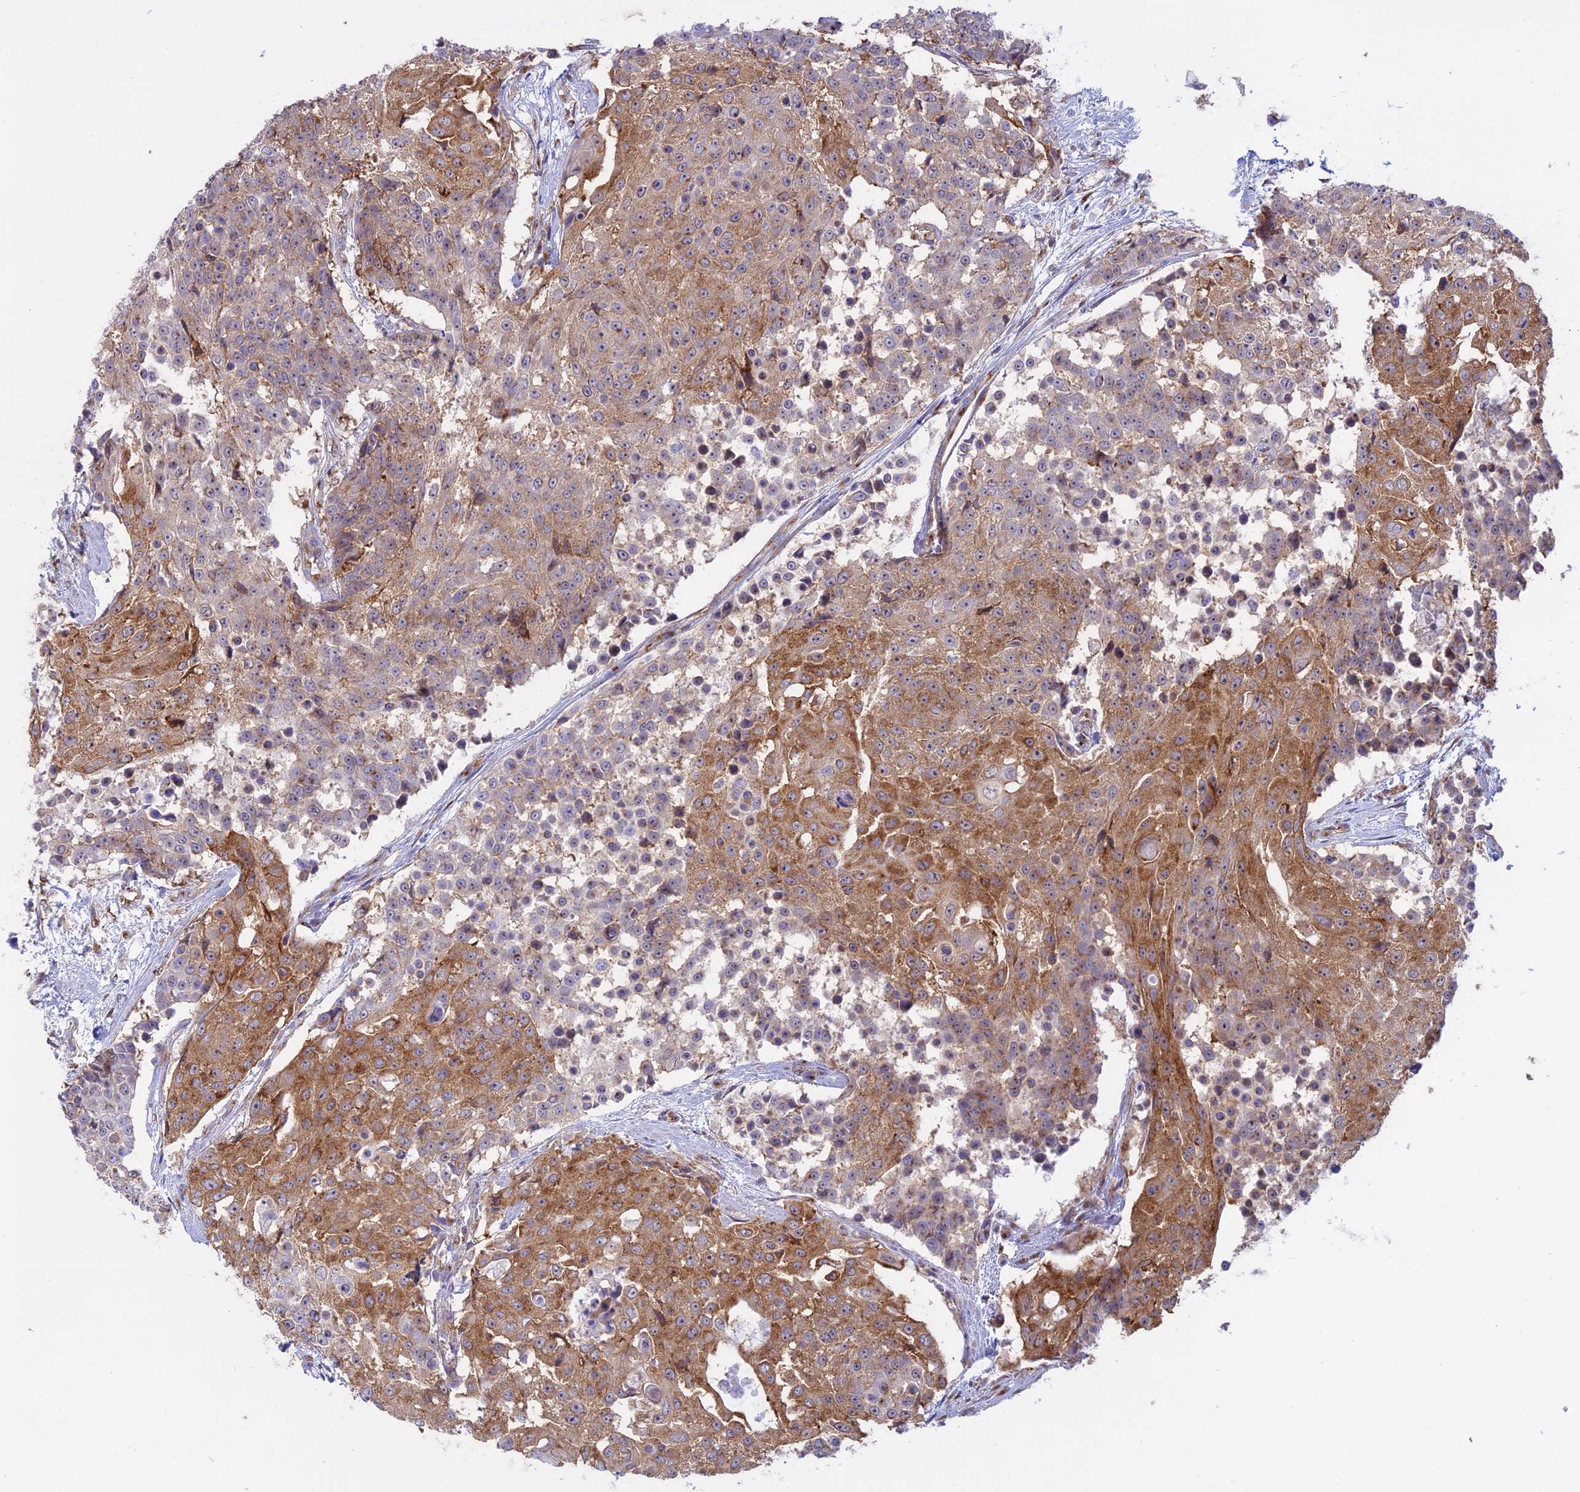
{"staining": {"intensity": "moderate", "quantity": ">75%", "location": "cytoplasmic/membranous"}, "tissue": "urothelial cancer", "cell_type": "Tumor cells", "image_type": "cancer", "snomed": [{"axis": "morphology", "description": "Urothelial carcinoma, High grade"}, {"axis": "topography", "description": "Urinary bladder"}], "caption": "Moderate cytoplasmic/membranous protein staining is seen in about >75% of tumor cells in urothelial cancer.", "gene": "CLINT1", "patient": {"sex": "female", "age": 63}}